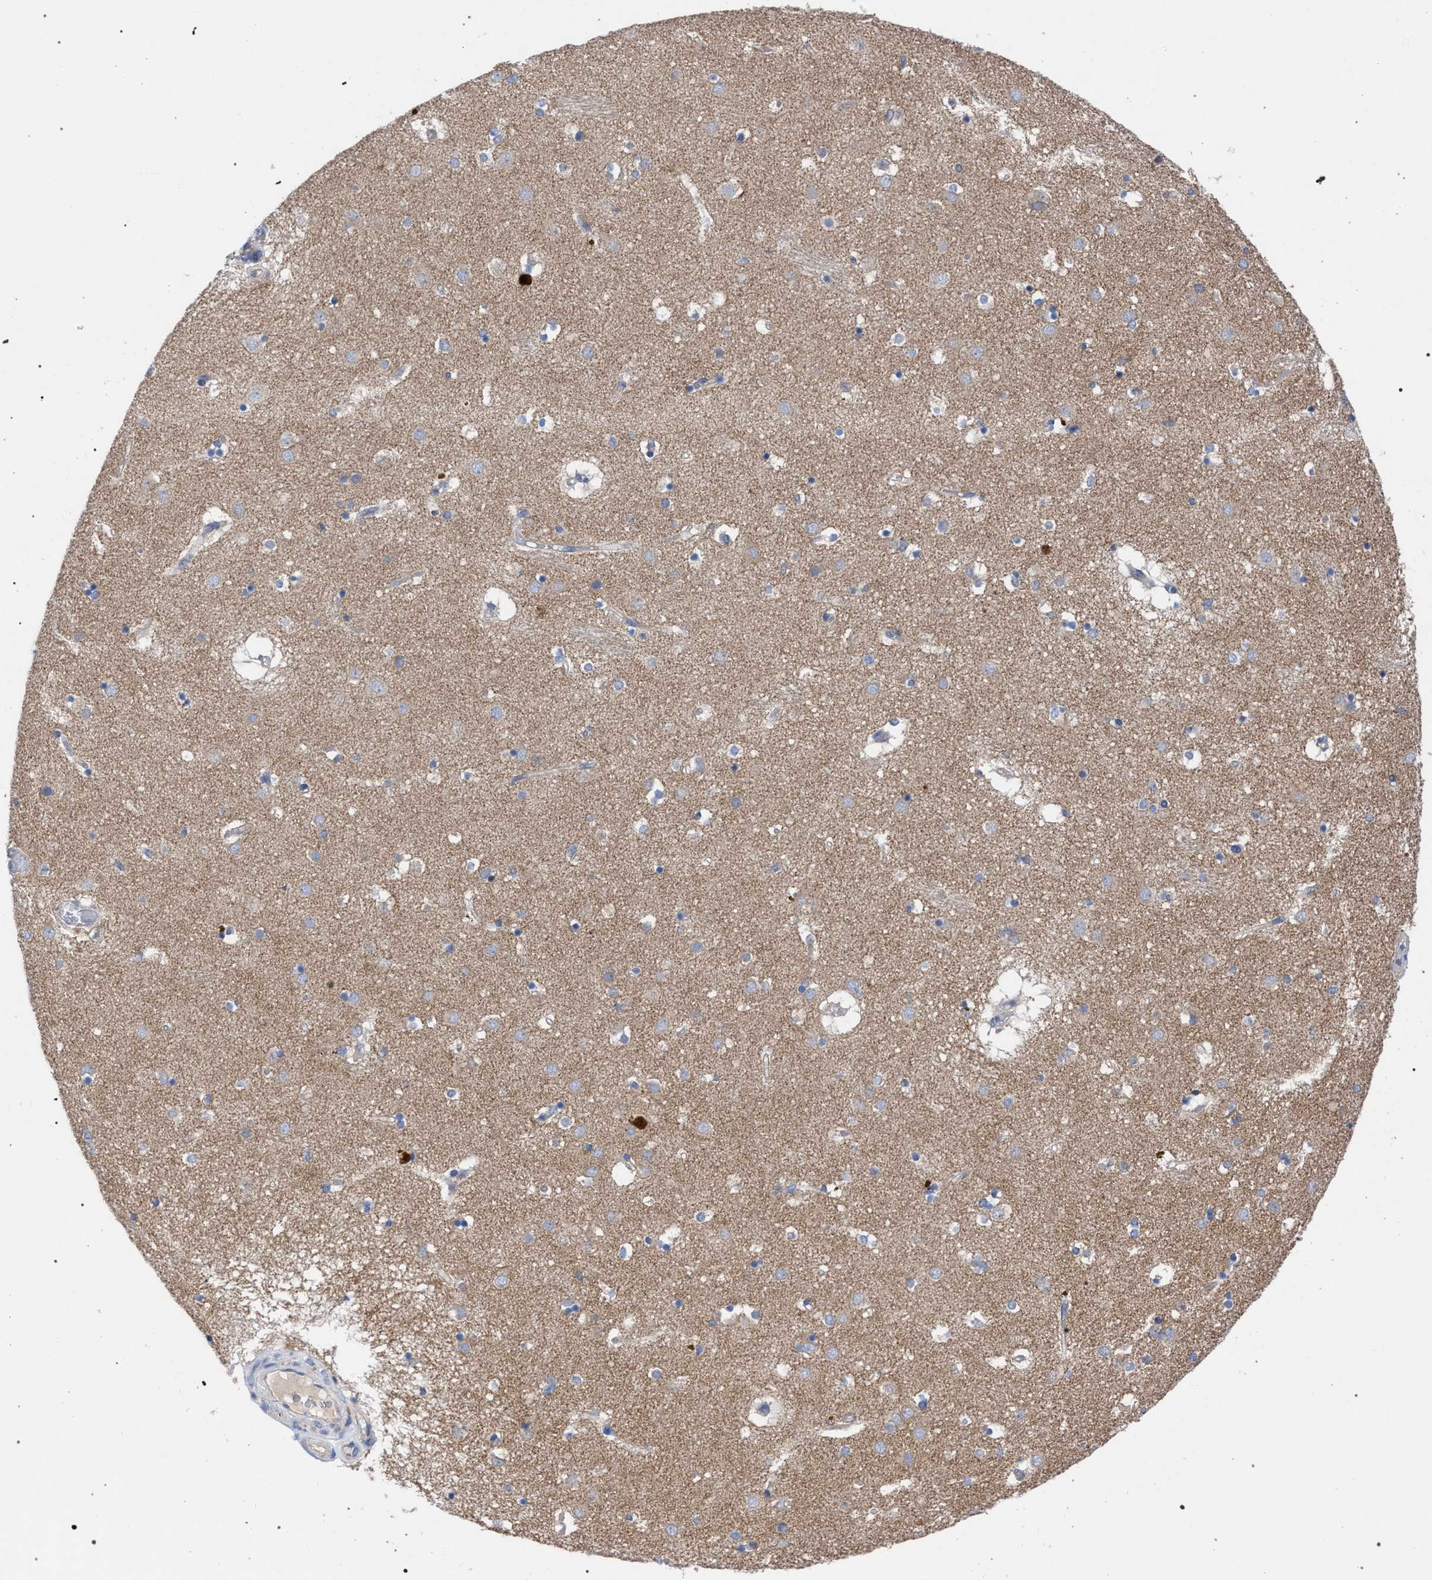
{"staining": {"intensity": "weak", "quantity": "<25%", "location": "cytoplasmic/membranous"}, "tissue": "caudate", "cell_type": "Glial cells", "image_type": "normal", "snomed": [{"axis": "morphology", "description": "Normal tissue, NOS"}, {"axis": "topography", "description": "Lateral ventricle wall"}], "caption": "DAB immunohistochemical staining of unremarkable human caudate reveals no significant staining in glial cells. (Brightfield microscopy of DAB (3,3'-diaminobenzidine) immunohistochemistry (IHC) at high magnification).", "gene": "GMPR", "patient": {"sex": "male", "age": 70}}